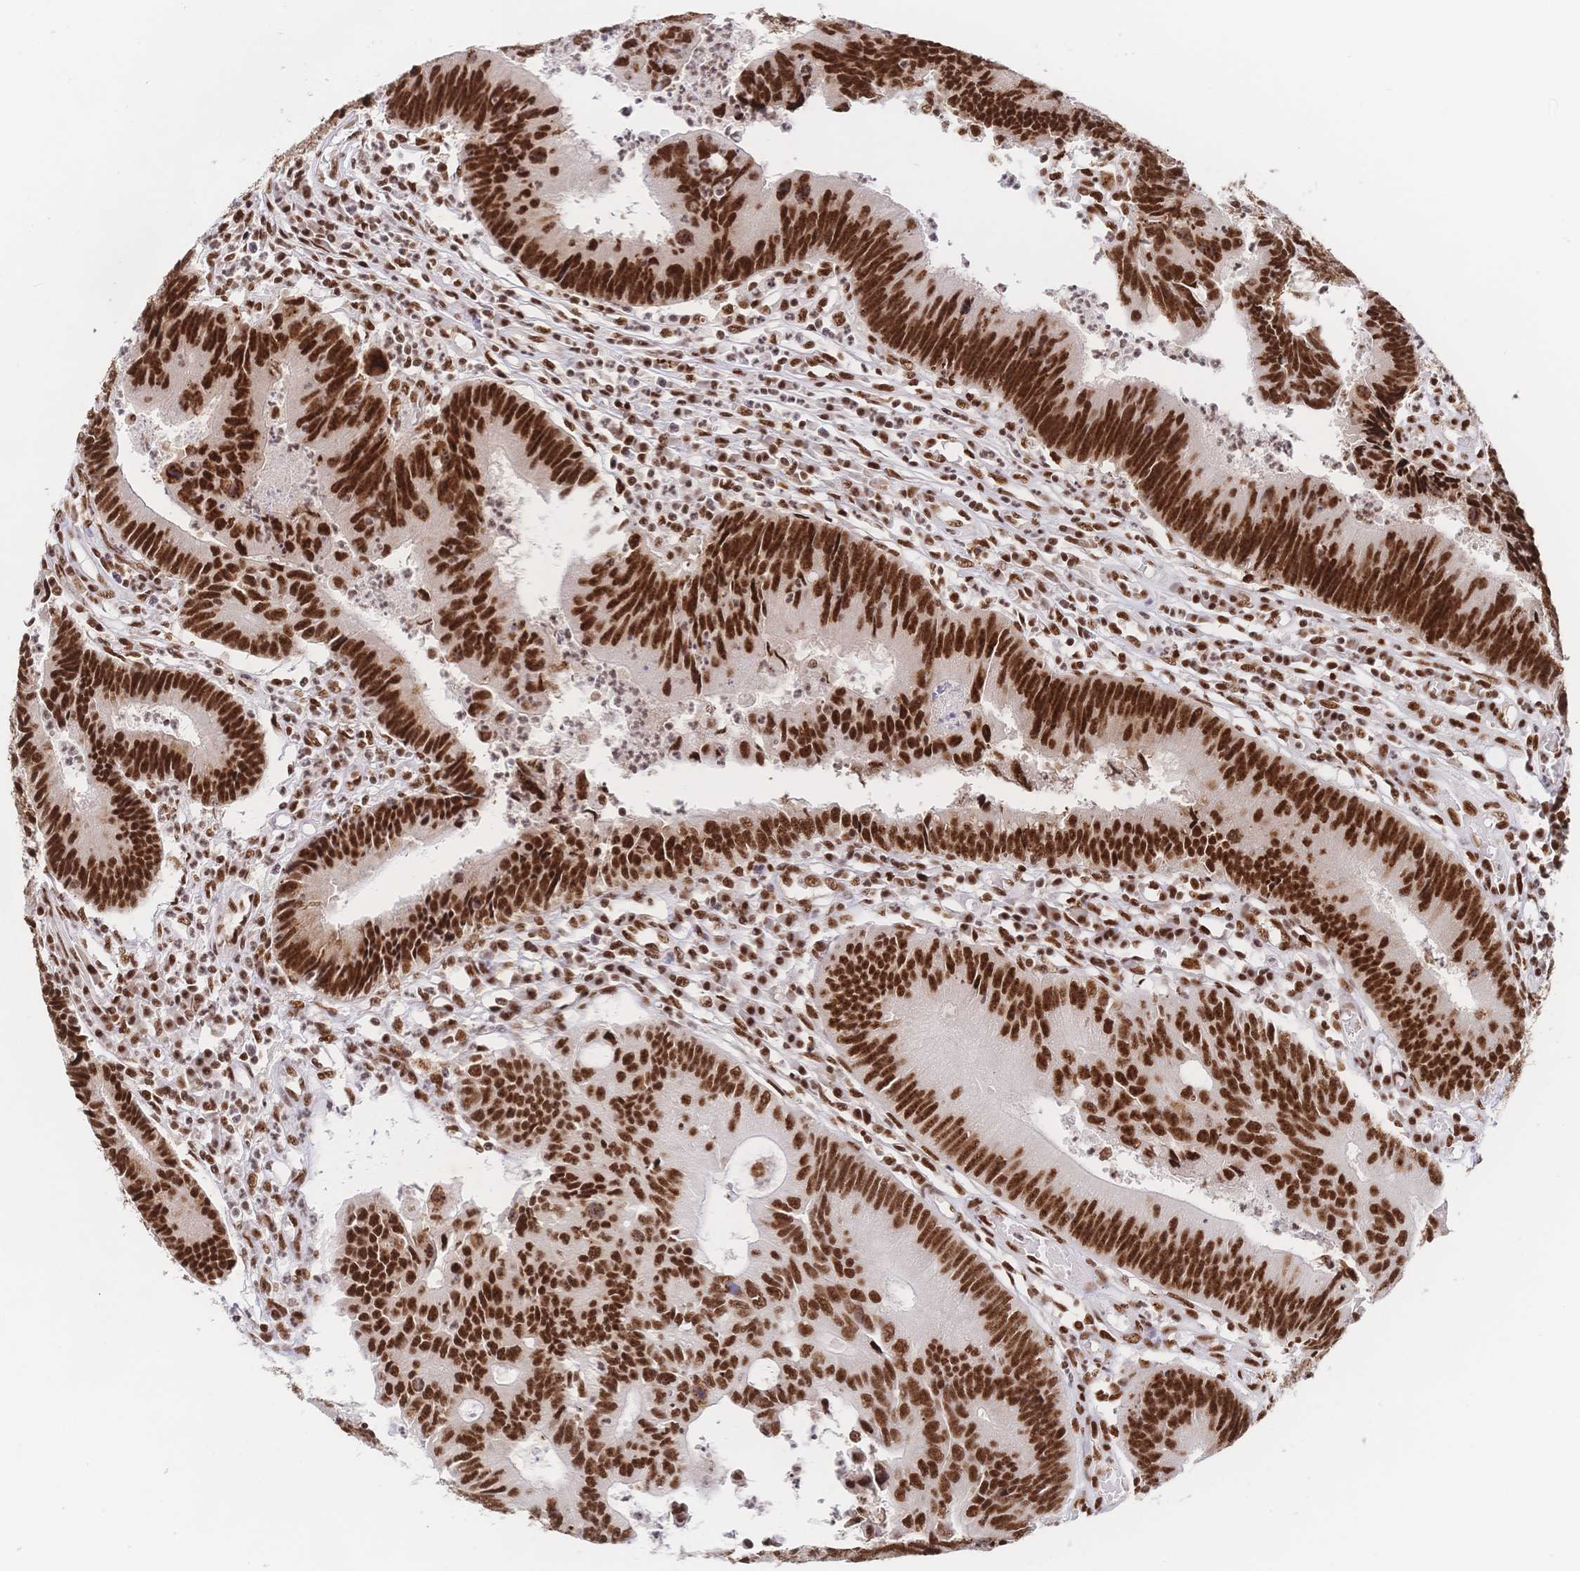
{"staining": {"intensity": "strong", "quantity": ">75%", "location": "nuclear"}, "tissue": "colorectal cancer", "cell_type": "Tumor cells", "image_type": "cancer", "snomed": [{"axis": "morphology", "description": "Adenocarcinoma, NOS"}, {"axis": "topography", "description": "Colon"}], "caption": "Protein staining of colorectal adenocarcinoma tissue shows strong nuclear positivity in approximately >75% of tumor cells.", "gene": "SRSF1", "patient": {"sex": "female", "age": 67}}